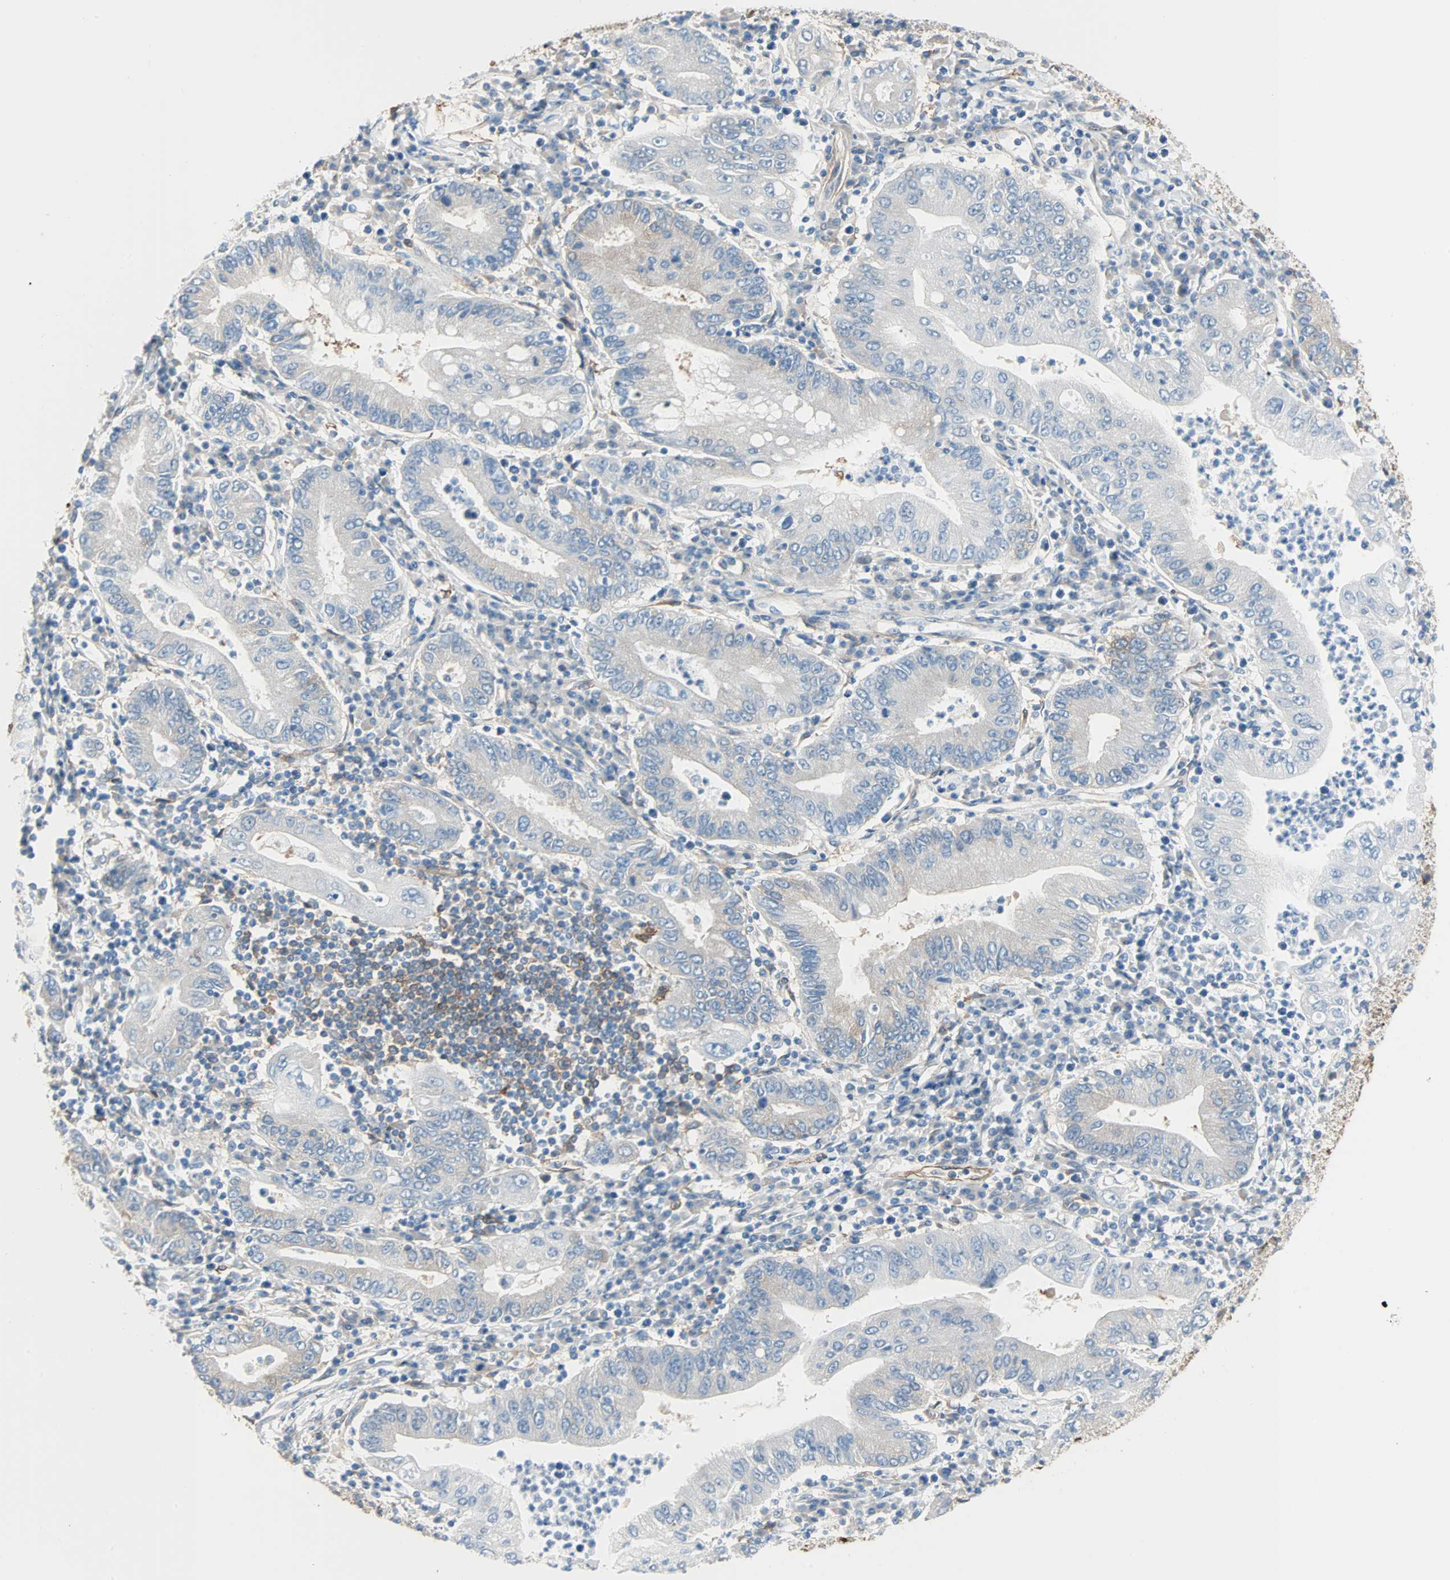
{"staining": {"intensity": "weak", "quantity": "<25%", "location": "cytoplasmic/membranous"}, "tissue": "stomach cancer", "cell_type": "Tumor cells", "image_type": "cancer", "snomed": [{"axis": "morphology", "description": "Normal tissue, NOS"}, {"axis": "morphology", "description": "Adenocarcinoma, NOS"}, {"axis": "topography", "description": "Esophagus"}, {"axis": "topography", "description": "Stomach, upper"}, {"axis": "topography", "description": "Peripheral nerve tissue"}], "caption": "Immunohistochemical staining of stomach cancer (adenocarcinoma) reveals no significant staining in tumor cells.", "gene": "EPB41L2", "patient": {"sex": "male", "age": 62}}